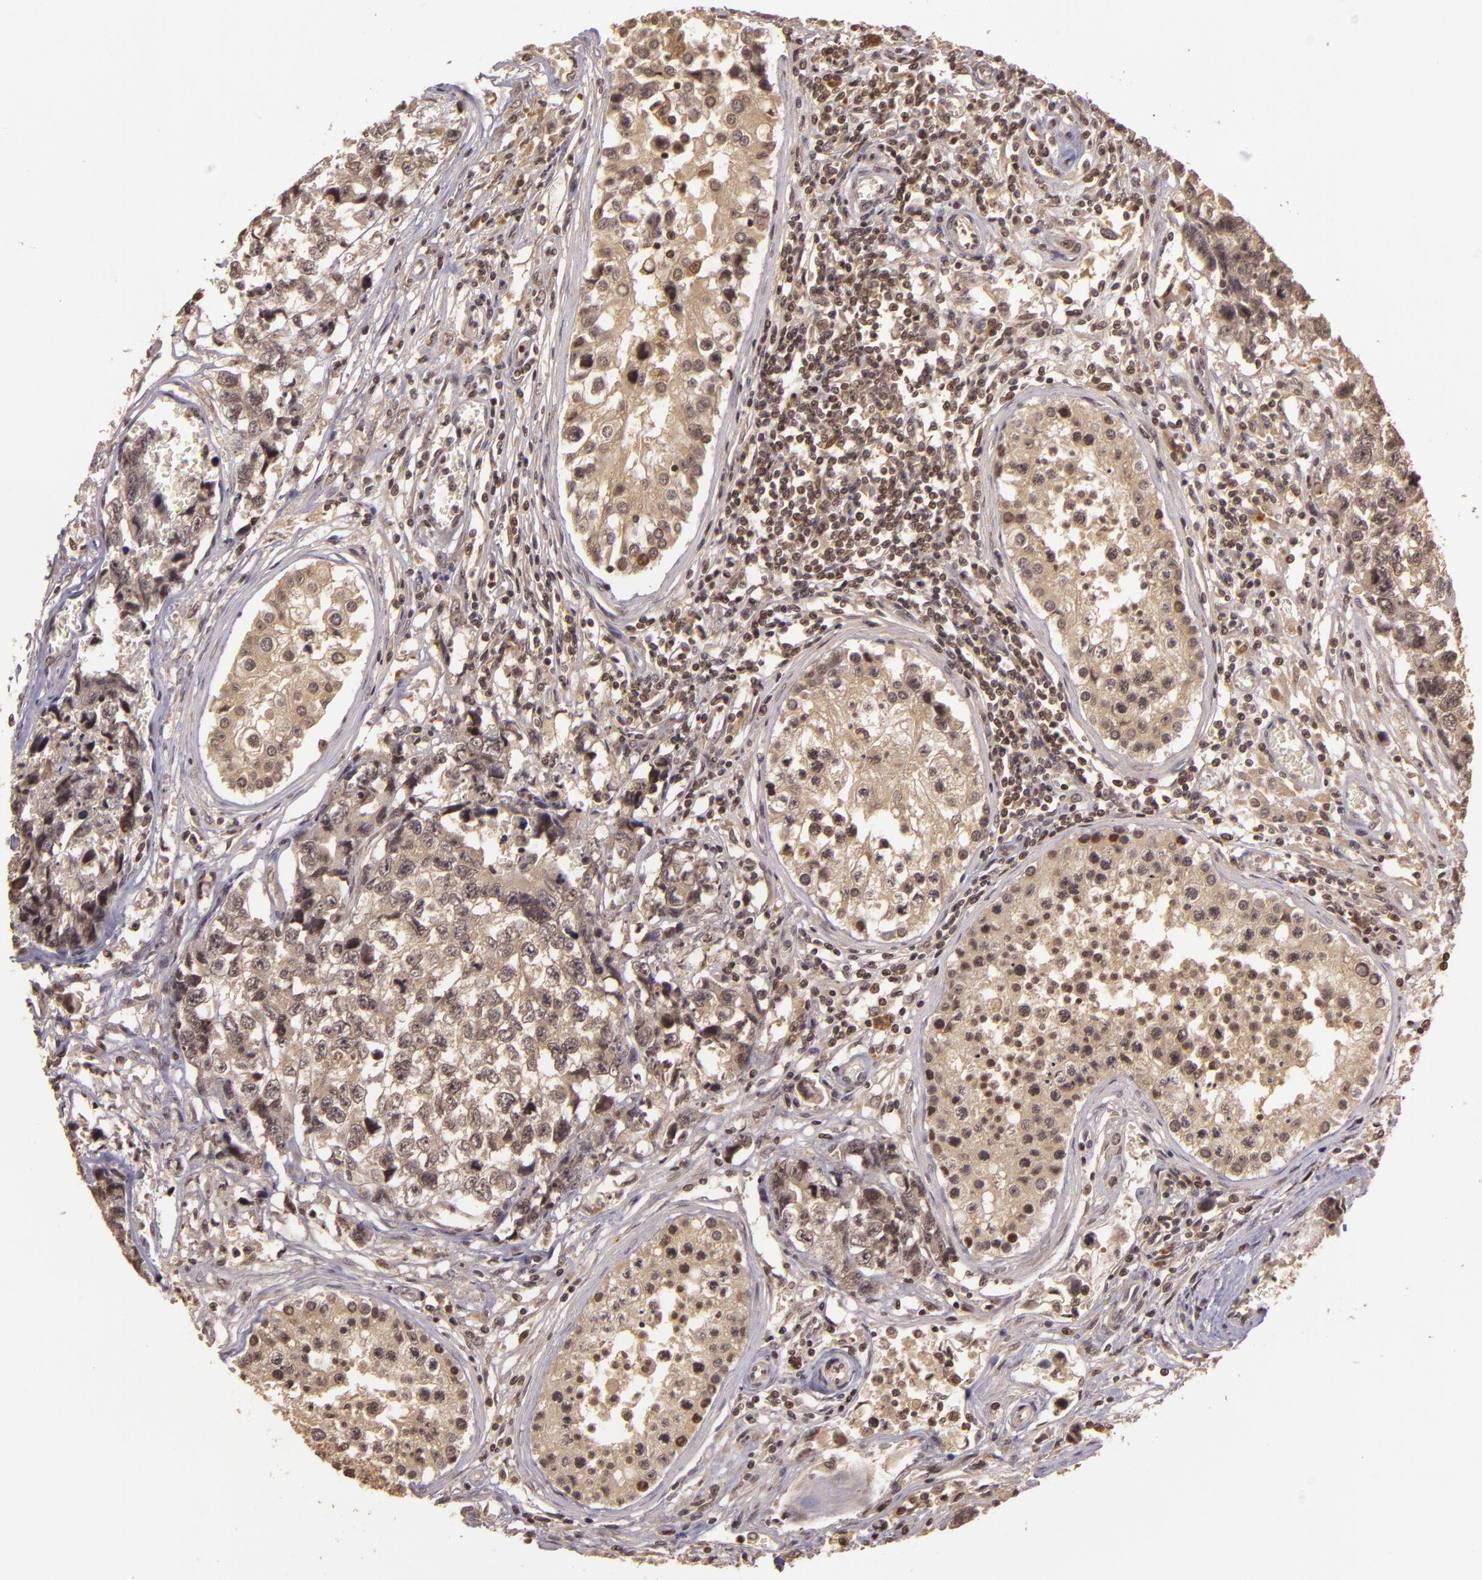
{"staining": {"intensity": "weak", "quantity": ">75%", "location": "cytoplasmic/membranous"}, "tissue": "testis cancer", "cell_type": "Tumor cells", "image_type": "cancer", "snomed": [{"axis": "morphology", "description": "Carcinoma, Embryonal, NOS"}, {"axis": "topography", "description": "Testis"}], "caption": "Brown immunohistochemical staining in testis cancer shows weak cytoplasmic/membranous positivity in about >75% of tumor cells.", "gene": "TXNRD2", "patient": {"sex": "male", "age": 31}}